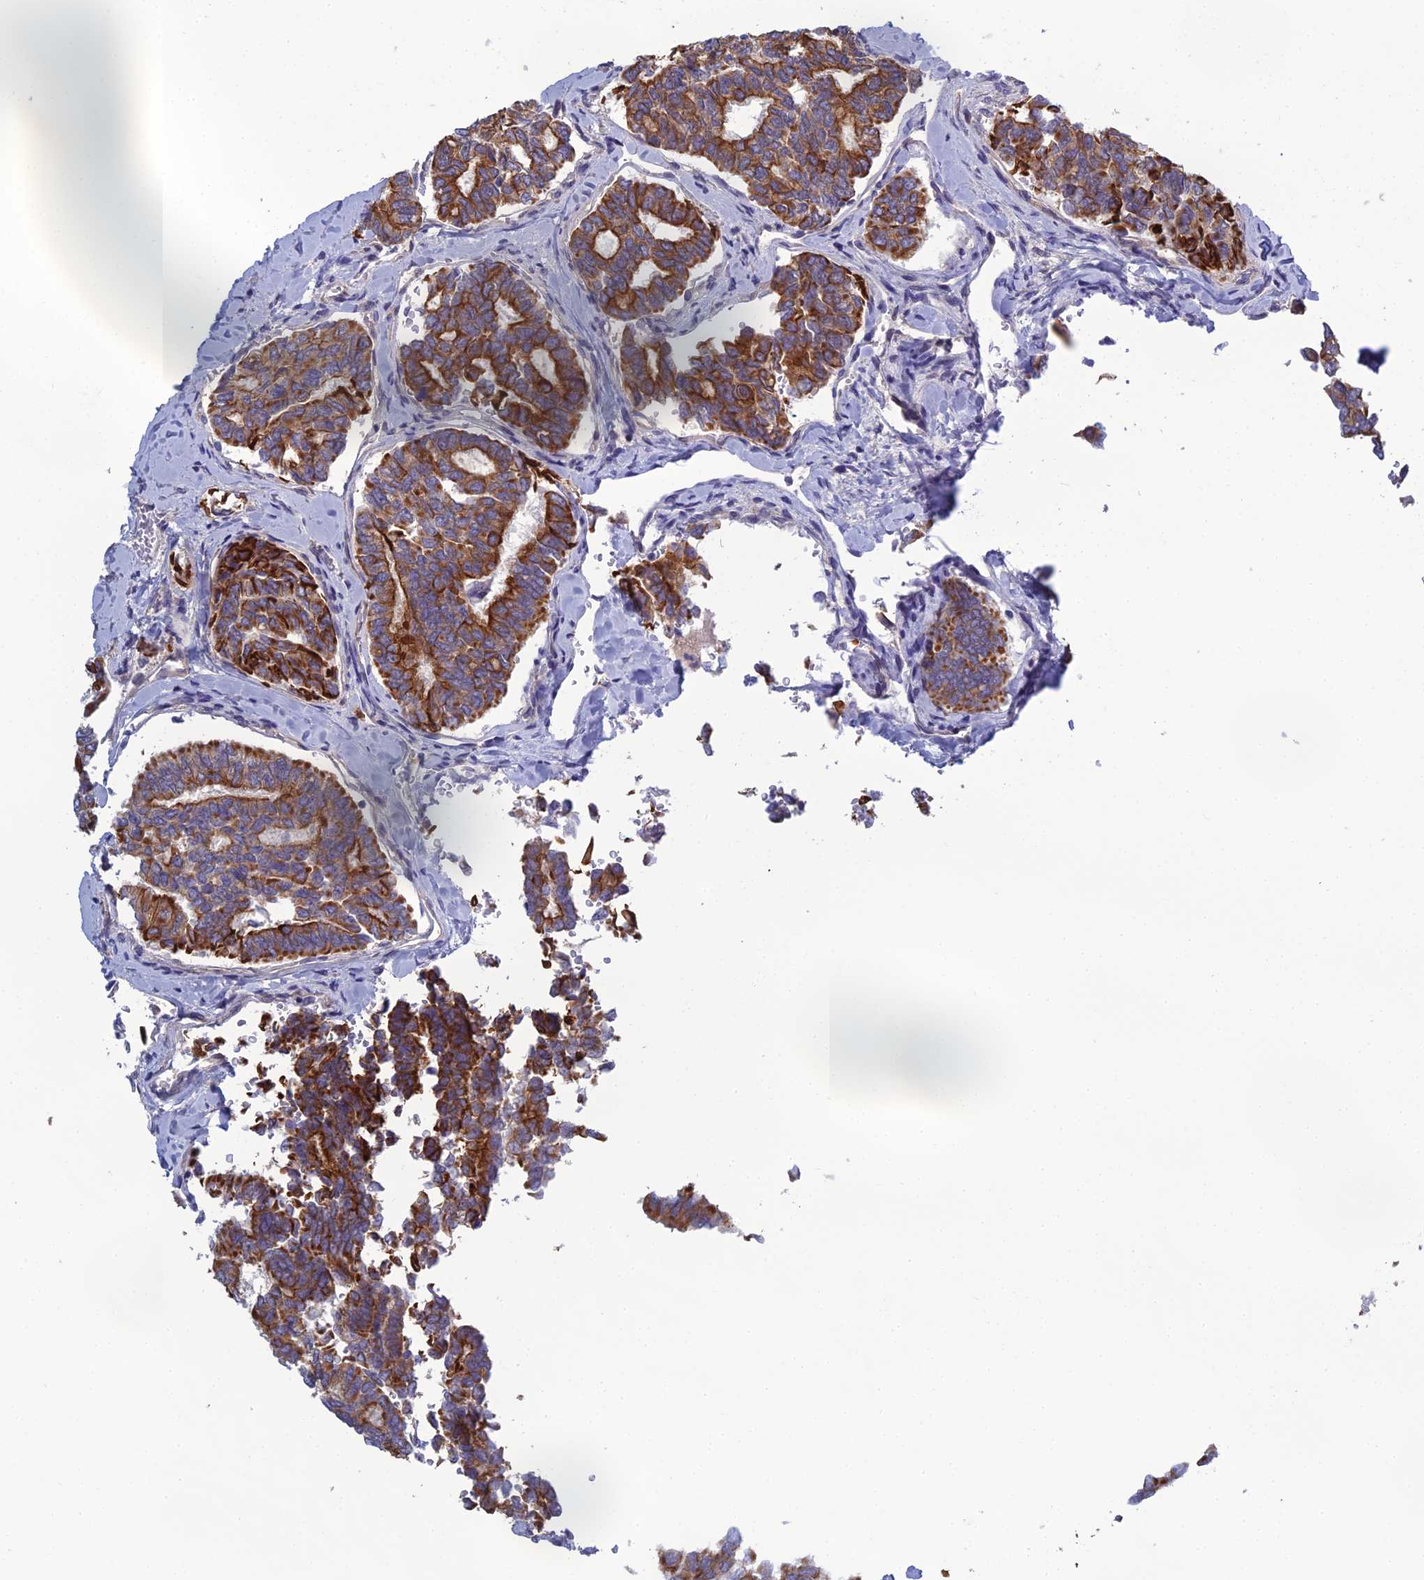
{"staining": {"intensity": "strong", "quantity": ">75%", "location": "cytoplasmic/membranous"}, "tissue": "thyroid cancer", "cell_type": "Tumor cells", "image_type": "cancer", "snomed": [{"axis": "morphology", "description": "Papillary adenocarcinoma, NOS"}, {"axis": "topography", "description": "Thyroid gland"}], "caption": "Immunohistochemical staining of human papillary adenocarcinoma (thyroid) displays strong cytoplasmic/membranous protein positivity in approximately >75% of tumor cells.", "gene": "LZTS2", "patient": {"sex": "female", "age": 35}}